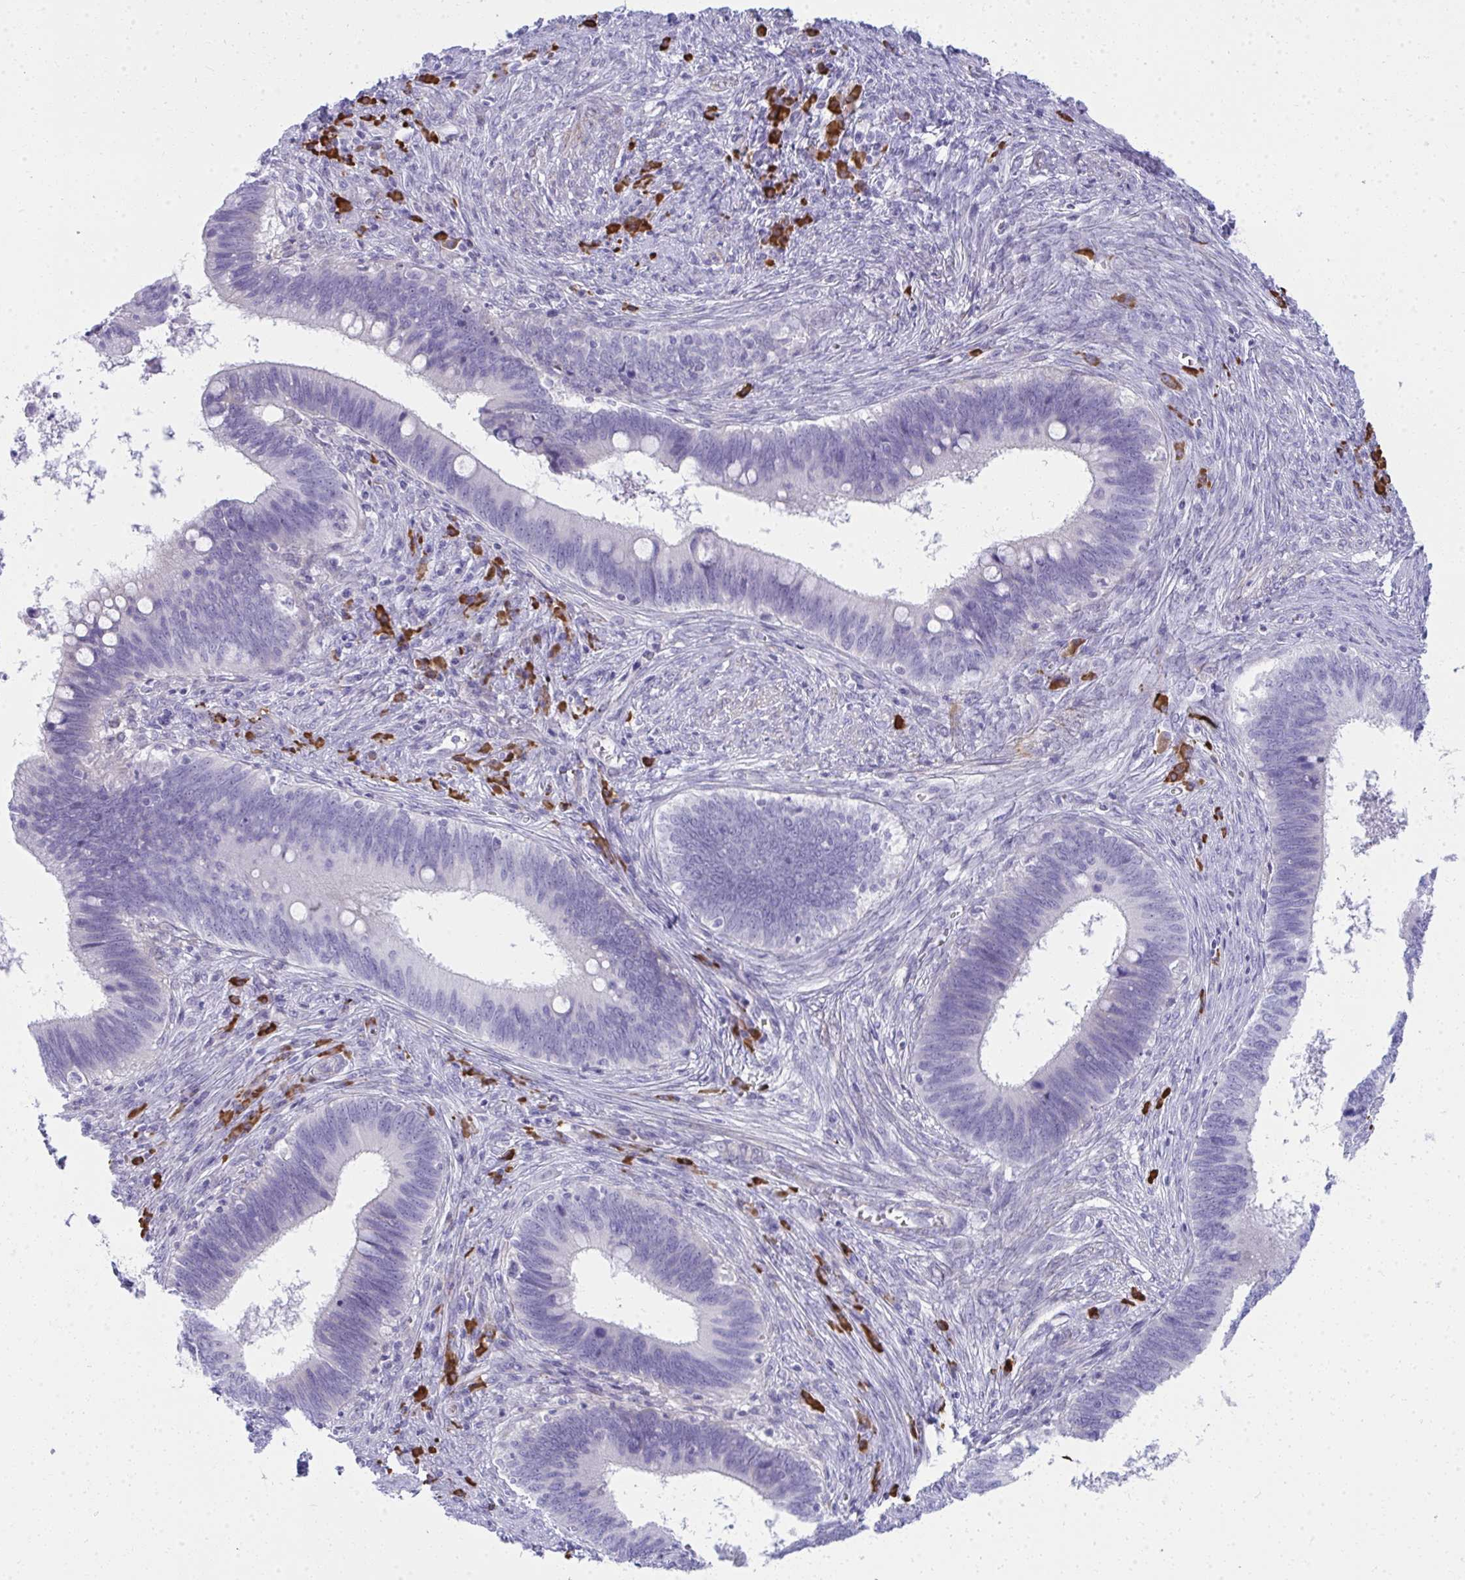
{"staining": {"intensity": "negative", "quantity": "none", "location": "none"}, "tissue": "cervical cancer", "cell_type": "Tumor cells", "image_type": "cancer", "snomed": [{"axis": "morphology", "description": "Adenocarcinoma, NOS"}, {"axis": "topography", "description": "Cervix"}], "caption": "There is no significant expression in tumor cells of adenocarcinoma (cervical).", "gene": "PUS7L", "patient": {"sex": "female", "age": 42}}